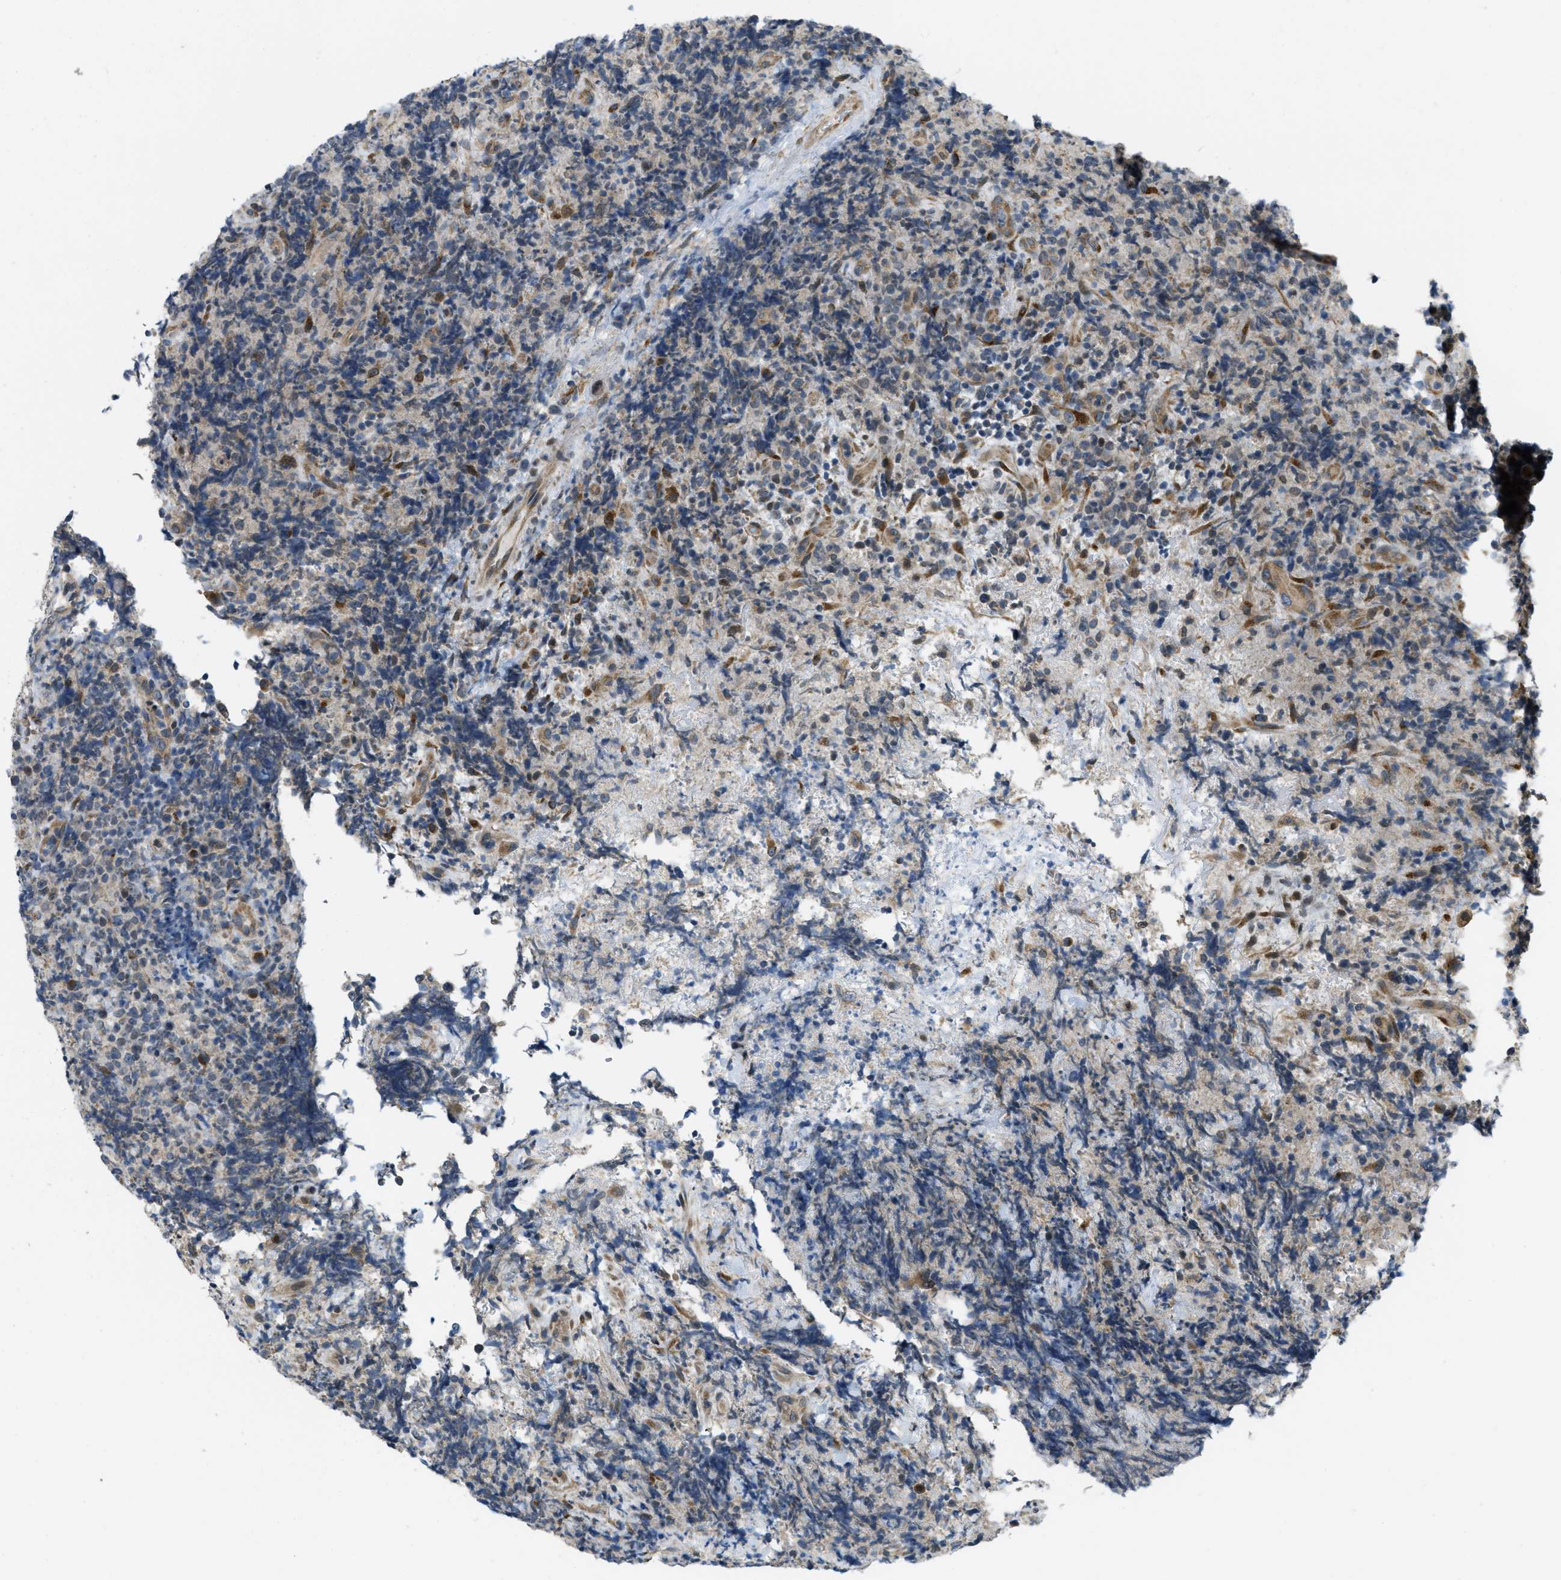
{"staining": {"intensity": "weak", "quantity": "<25%", "location": "cytoplasmic/membranous"}, "tissue": "lymphoma", "cell_type": "Tumor cells", "image_type": "cancer", "snomed": [{"axis": "morphology", "description": "Malignant lymphoma, non-Hodgkin's type, High grade"}, {"axis": "topography", "description": "Tonsil"}], "caption": "IHC image of high-grade malignant lymphoma, non-Hodgkin's type stained for a protein (brown), which shows no positivity in tumor cells.", "gene": "IFNLR1", "patient": {"sex": "female", "age": 36}}